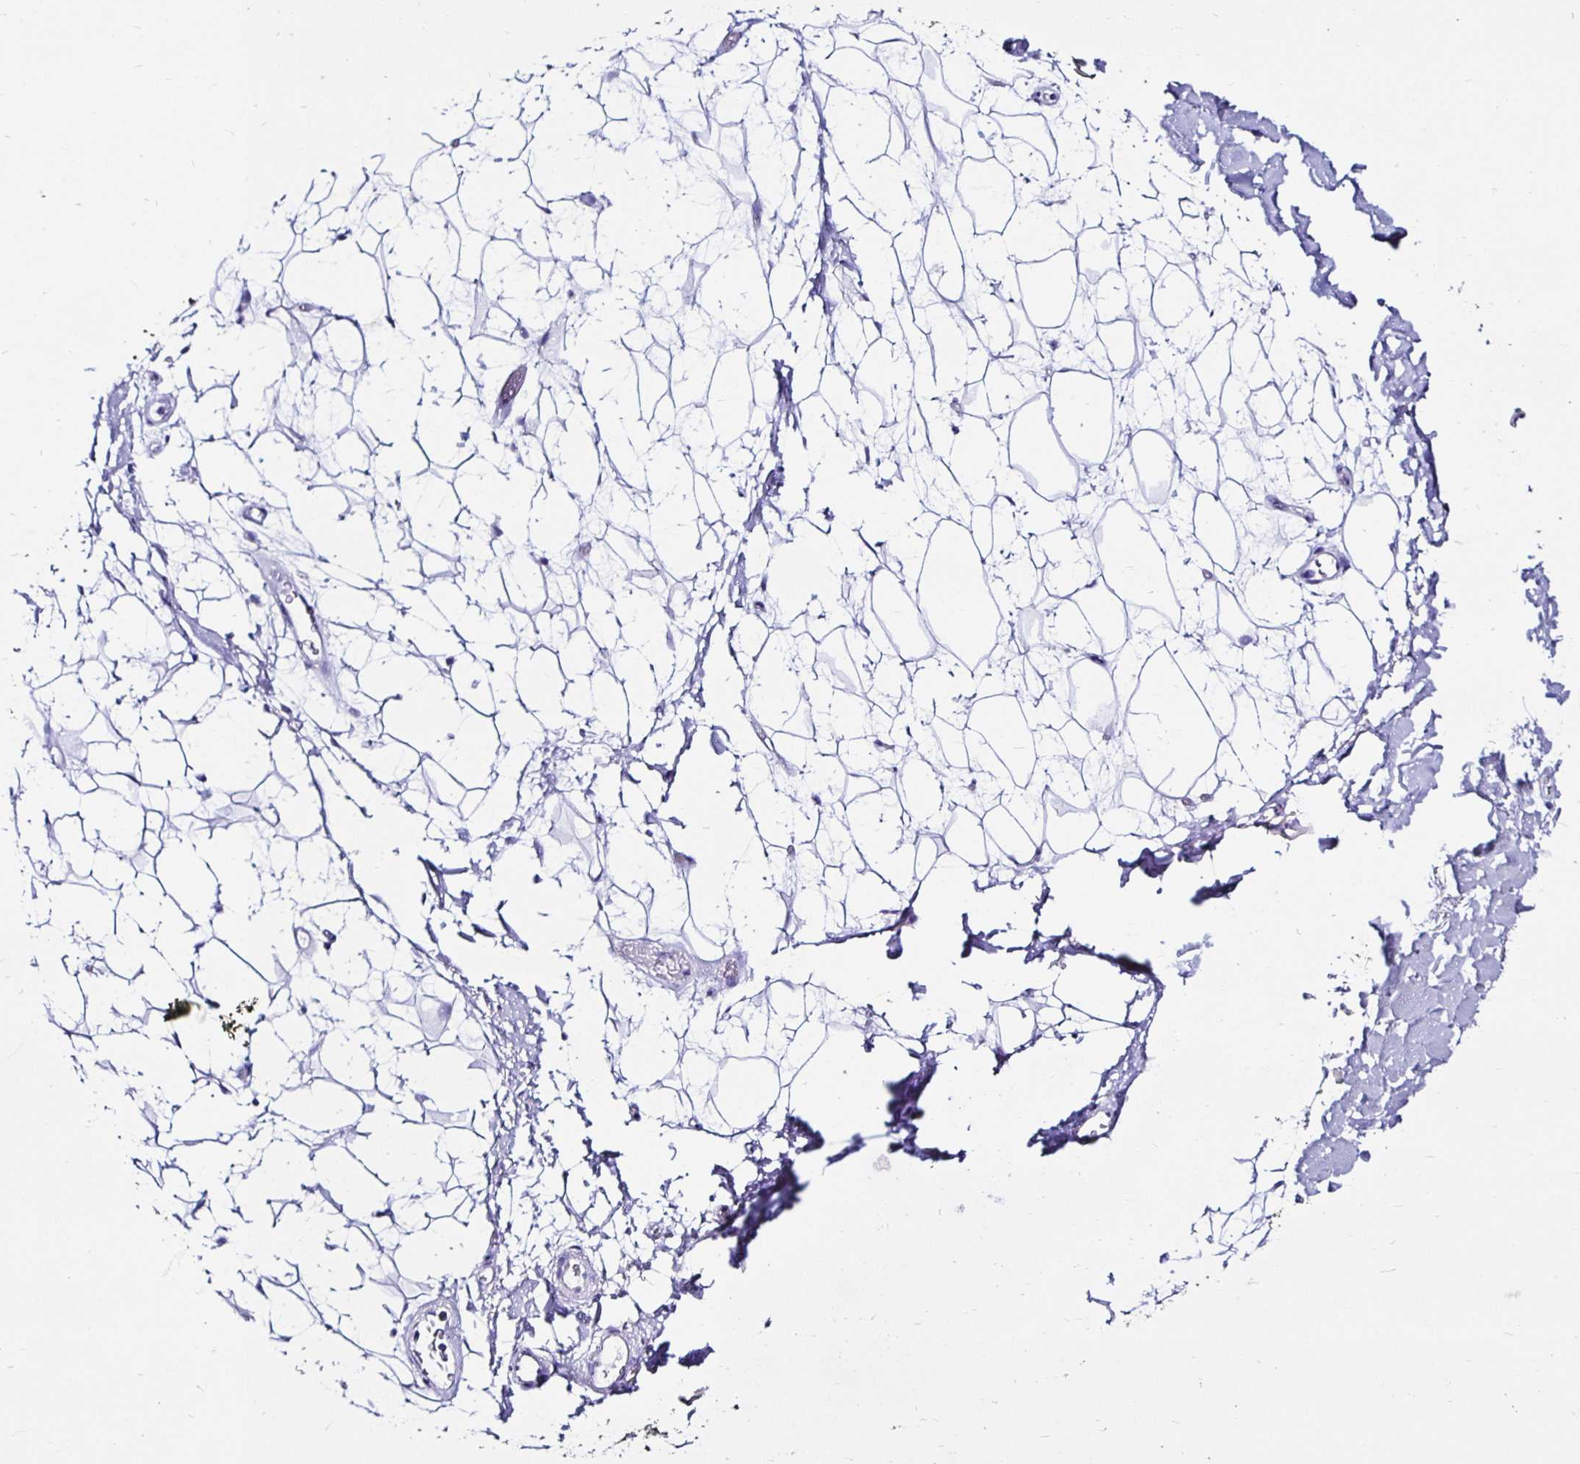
{"staining": {"intensity": "negative", "quantity": "none", "location": "none"}, "tissue": "adipose tissue", "cell_type": "Adipocytes", "image_type": "normal", "snomed": [{"axis": "morphology", "description": "Normal tissue, NOS"}, {"axis": "topography", "description": "Anal"}, {"axis": "topography", "description": "Peripheral nerve tissue"}], "caption": "Benign adipose tissue was stained to show a protein in brown. There is no significant staining in adipocytes.", "gene": "KCNT1", "patient": {"sex": "male", "age": 78}}